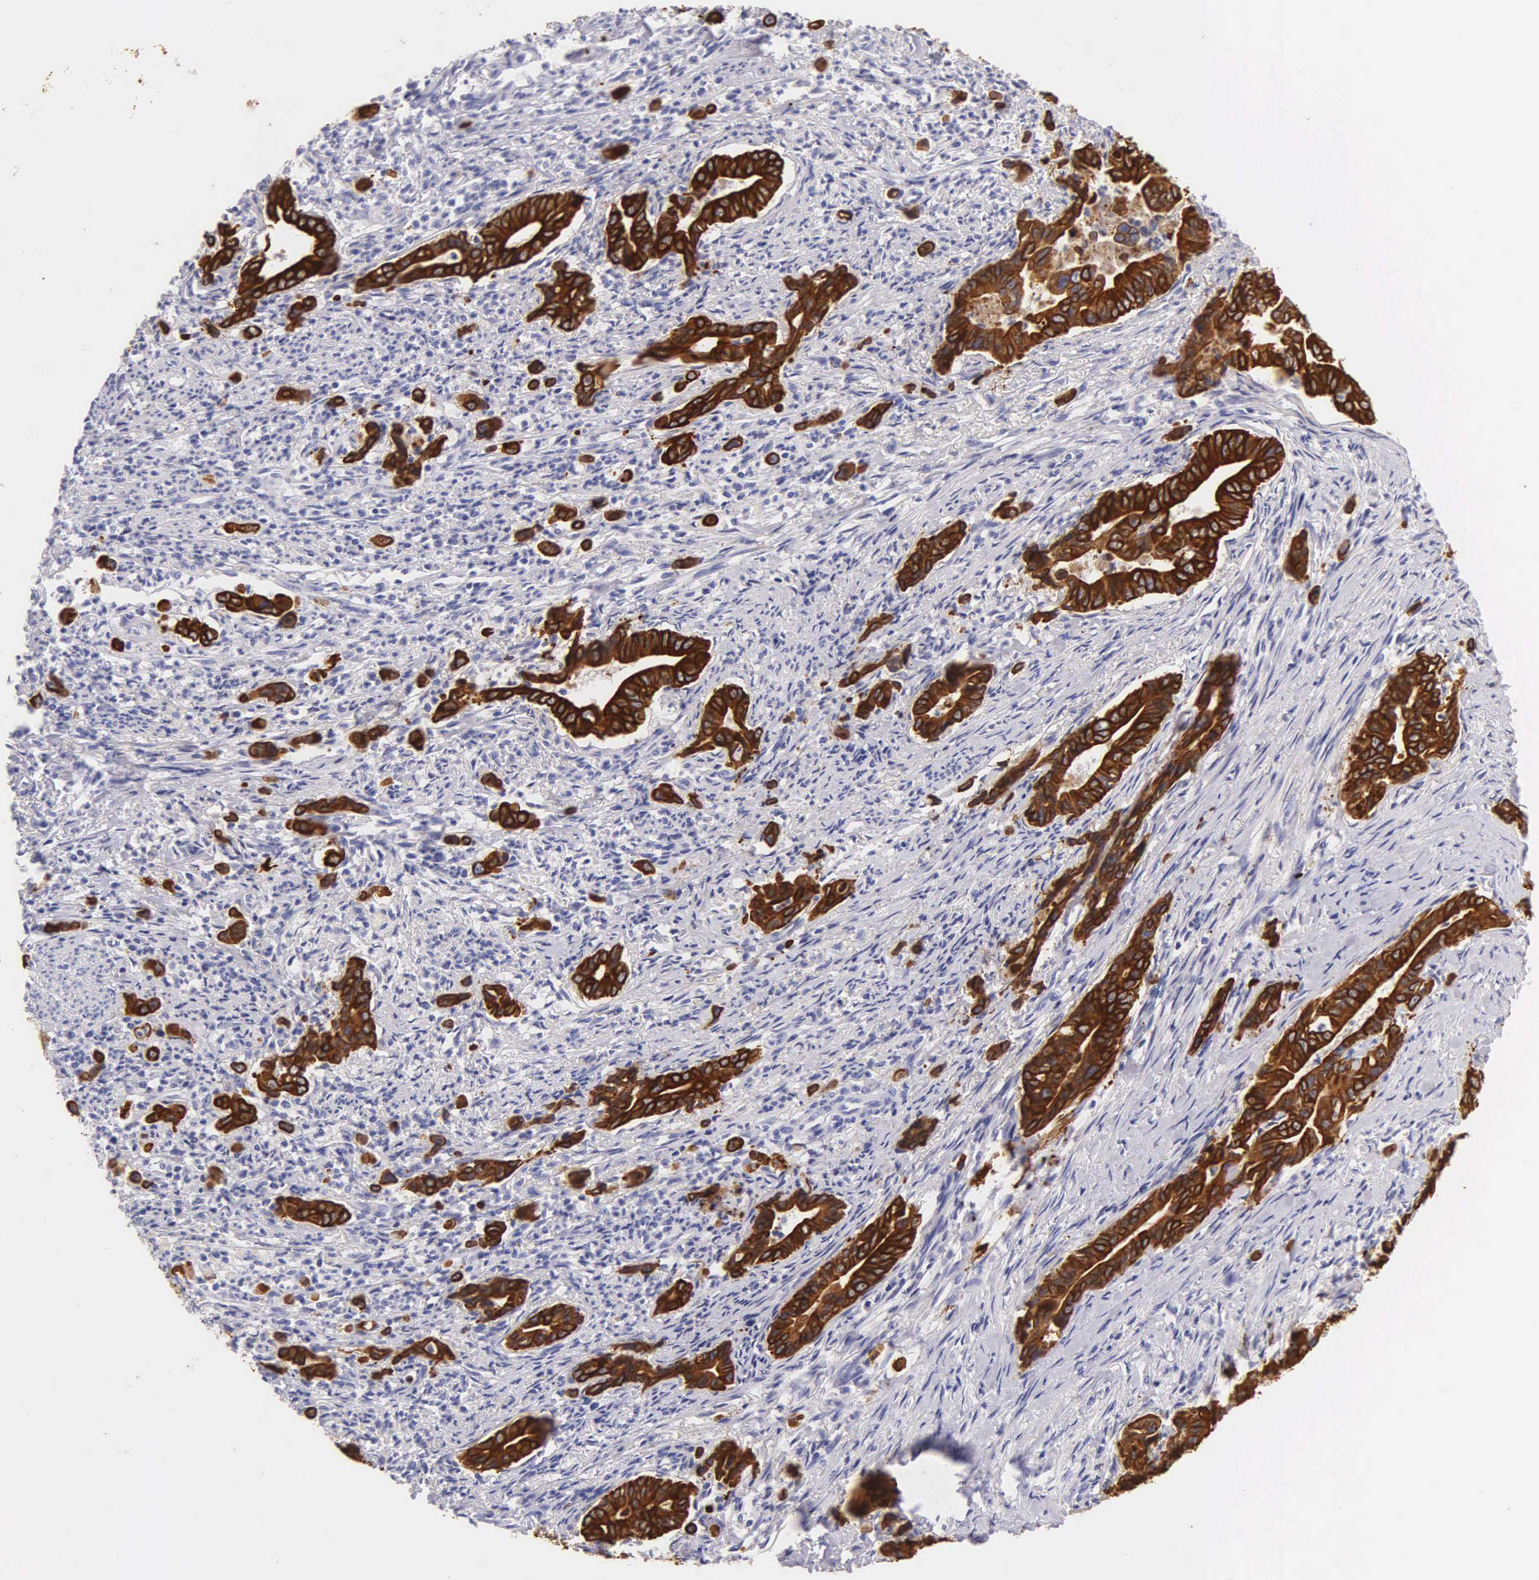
{"staining": {"intensity": "strong", "quantity": ">75%", "location": "cytoplasmic/membranous"}, "tissue": "stomach cancer", "cell_type": "Tumor cells", "image_type": "cancer", "snomed": [{"axis": "morphology", "description": "Adenocarcinoma, NOS"}, {"axis": "topography", "description": "Stomach"}], "caption": "High-power microscopy captured an immunohistochemistry photomicrograph of stomach cancer (adenocarcinoma), revealing strong cytoplasmic/membranous positivity in approximately >75% of tumor cells.", "gene": "KRT17", "patient": {"sex": "female", "age": 76}}